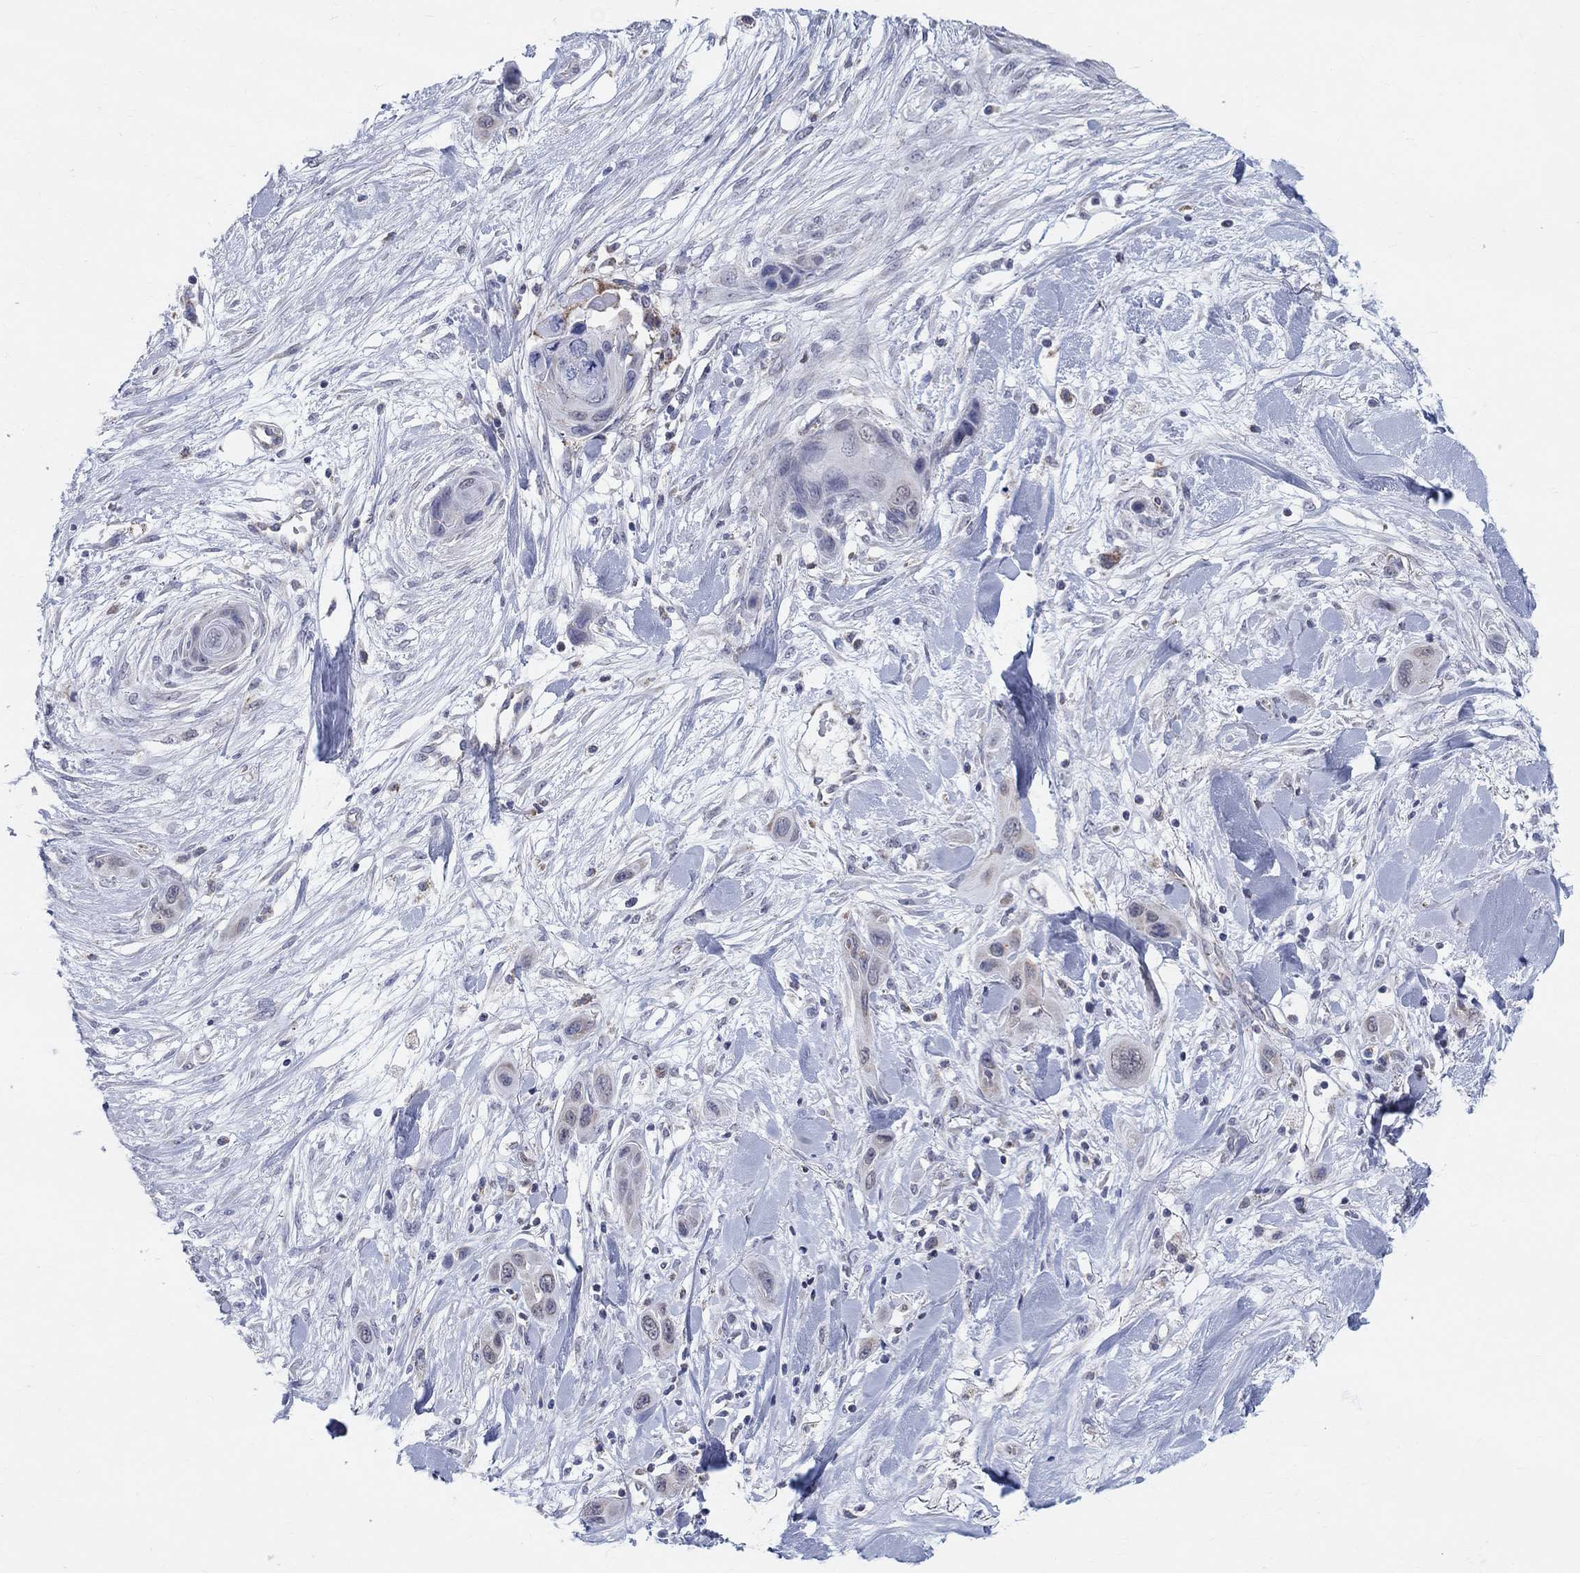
{"staining": {"intensity": "negative", "quantity": "none", "location": "none"}, "tissue": "skin cancer", "cell_type": "Tumor cells", "image_type": "cancer", "snomed": [{"axis": "morphology", "description": "Squamous cell carcinoma, NOS"}, {"axis": "topography", "description": "Skin"}], "caption": "This is an IHC photomicrograph of squamous cell carcinoma (skin). There is no staining in tumor cells.", "gene": "KISS1R", "patient": {"sex": "male", "age": 79}}